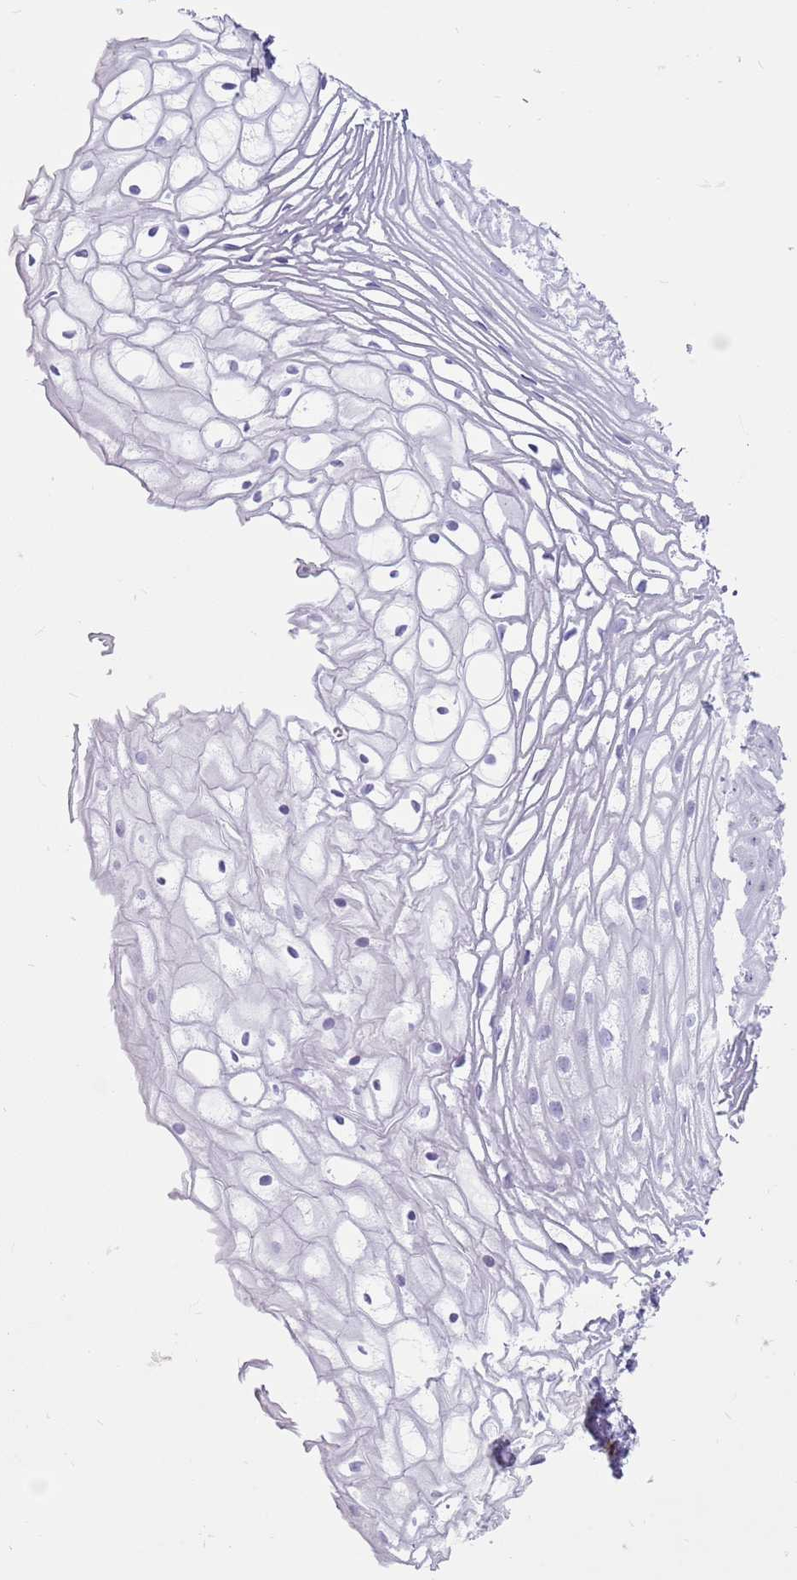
{"staining": {"intensity": "negative", "quantity": "none", "location": "none"}, "tissue": "vagina", "cell_type": "Squamous epithelial cells", "image_type": "normal", "snomed": [{"axis": "morphology", "description": "Normal tissue, NOS"}, {"axis": "topography", "description": "Vagina"}], "caption": "The image displays no significant expression in squamous epithelial cells of vagina. The staining is performed using DAB brown chromogen with nuclei counter-stained in using hematoxylin.", "gene": "ENSG00000271254", "patient": {"sex": "female", "age": 60}}